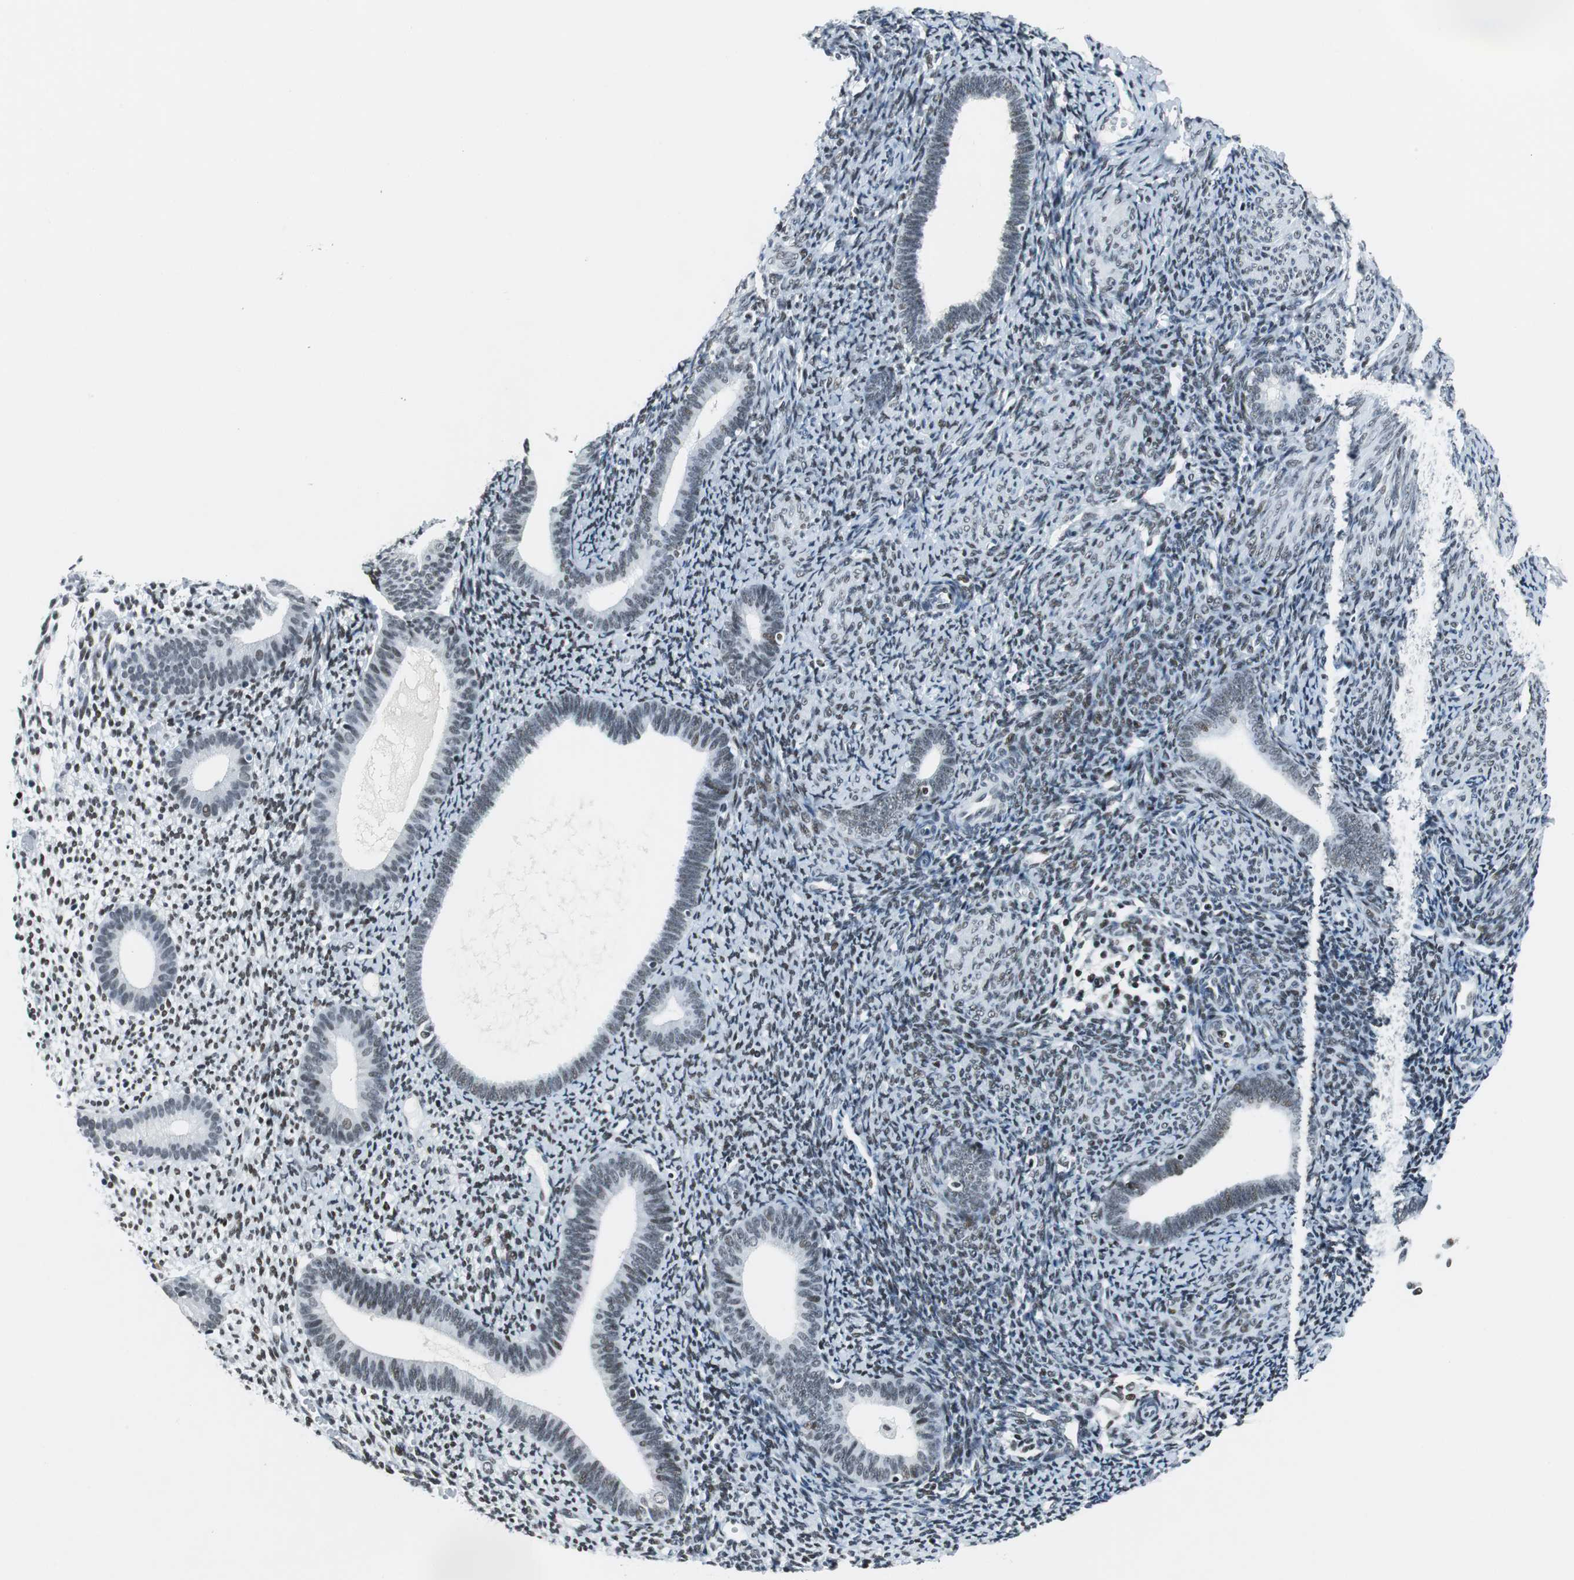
{"staining": {"intensity": "weak", "quantity": "<25%", "location": "nuclear"}, "tissue": "endometrium", "cell_type": "Cells in endometrial stroma", "image_type": "normal", "snomed": [{"axis": "morphology", "description": "Normal tissue, NOS"}, {"axis": "topography", "description": "Smooth muscle"}, {"axis": "topography", "description": "Endometrium"}], "caption": "DAB immunohistochemical staining of normal endometrium reveals no significant staining in cells in endometrial stroma. Brightfield microscopy of immunohistochemistry stained with DAB (brown) and hematoxylin (blue), captured at high magnification.", "gene": "HDAC3", "patient": {"sex": "female", "age": 57}}